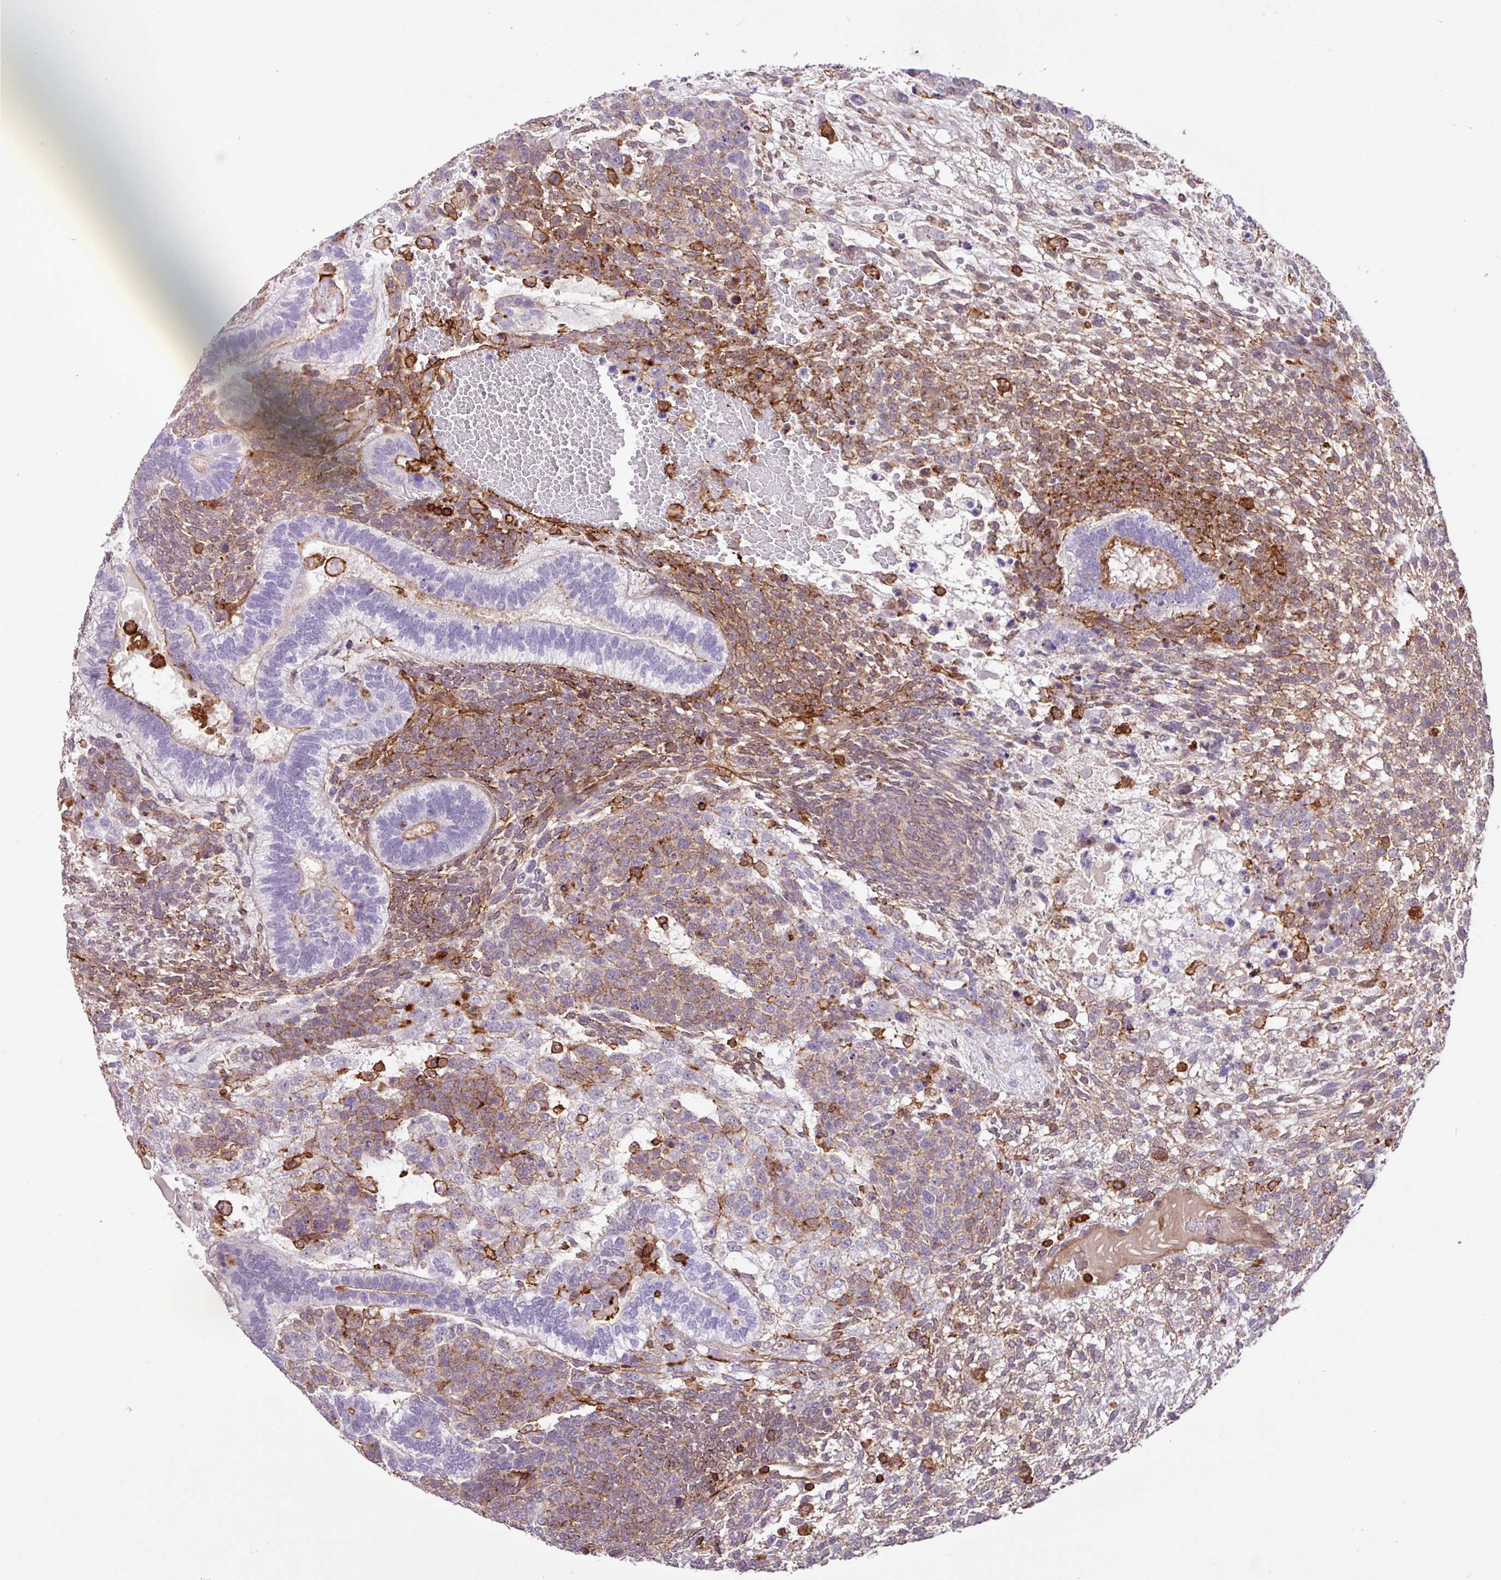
{"staining": {"intensity": "moderate", "quantity": "<25%", "location": "cytoplasmic/membranous"}, "tissue": "testis cancer", "cell_type": "Tumor cells", "image_type": "cancer", "snomed": [{"axis": "morphology", "description": "Carcinoma, Embryonal, NOS"}, {"axis": "topography", "description": "Testis"}], "caption": "There is low levels of moderate cytoplasmic/membranous expression in tumor cells of testis cancer, as demonstrated by immunohistochemical staining (brown color).", "gene": "PPP1R18", "patient": {"sex": "male", "age": 23}}